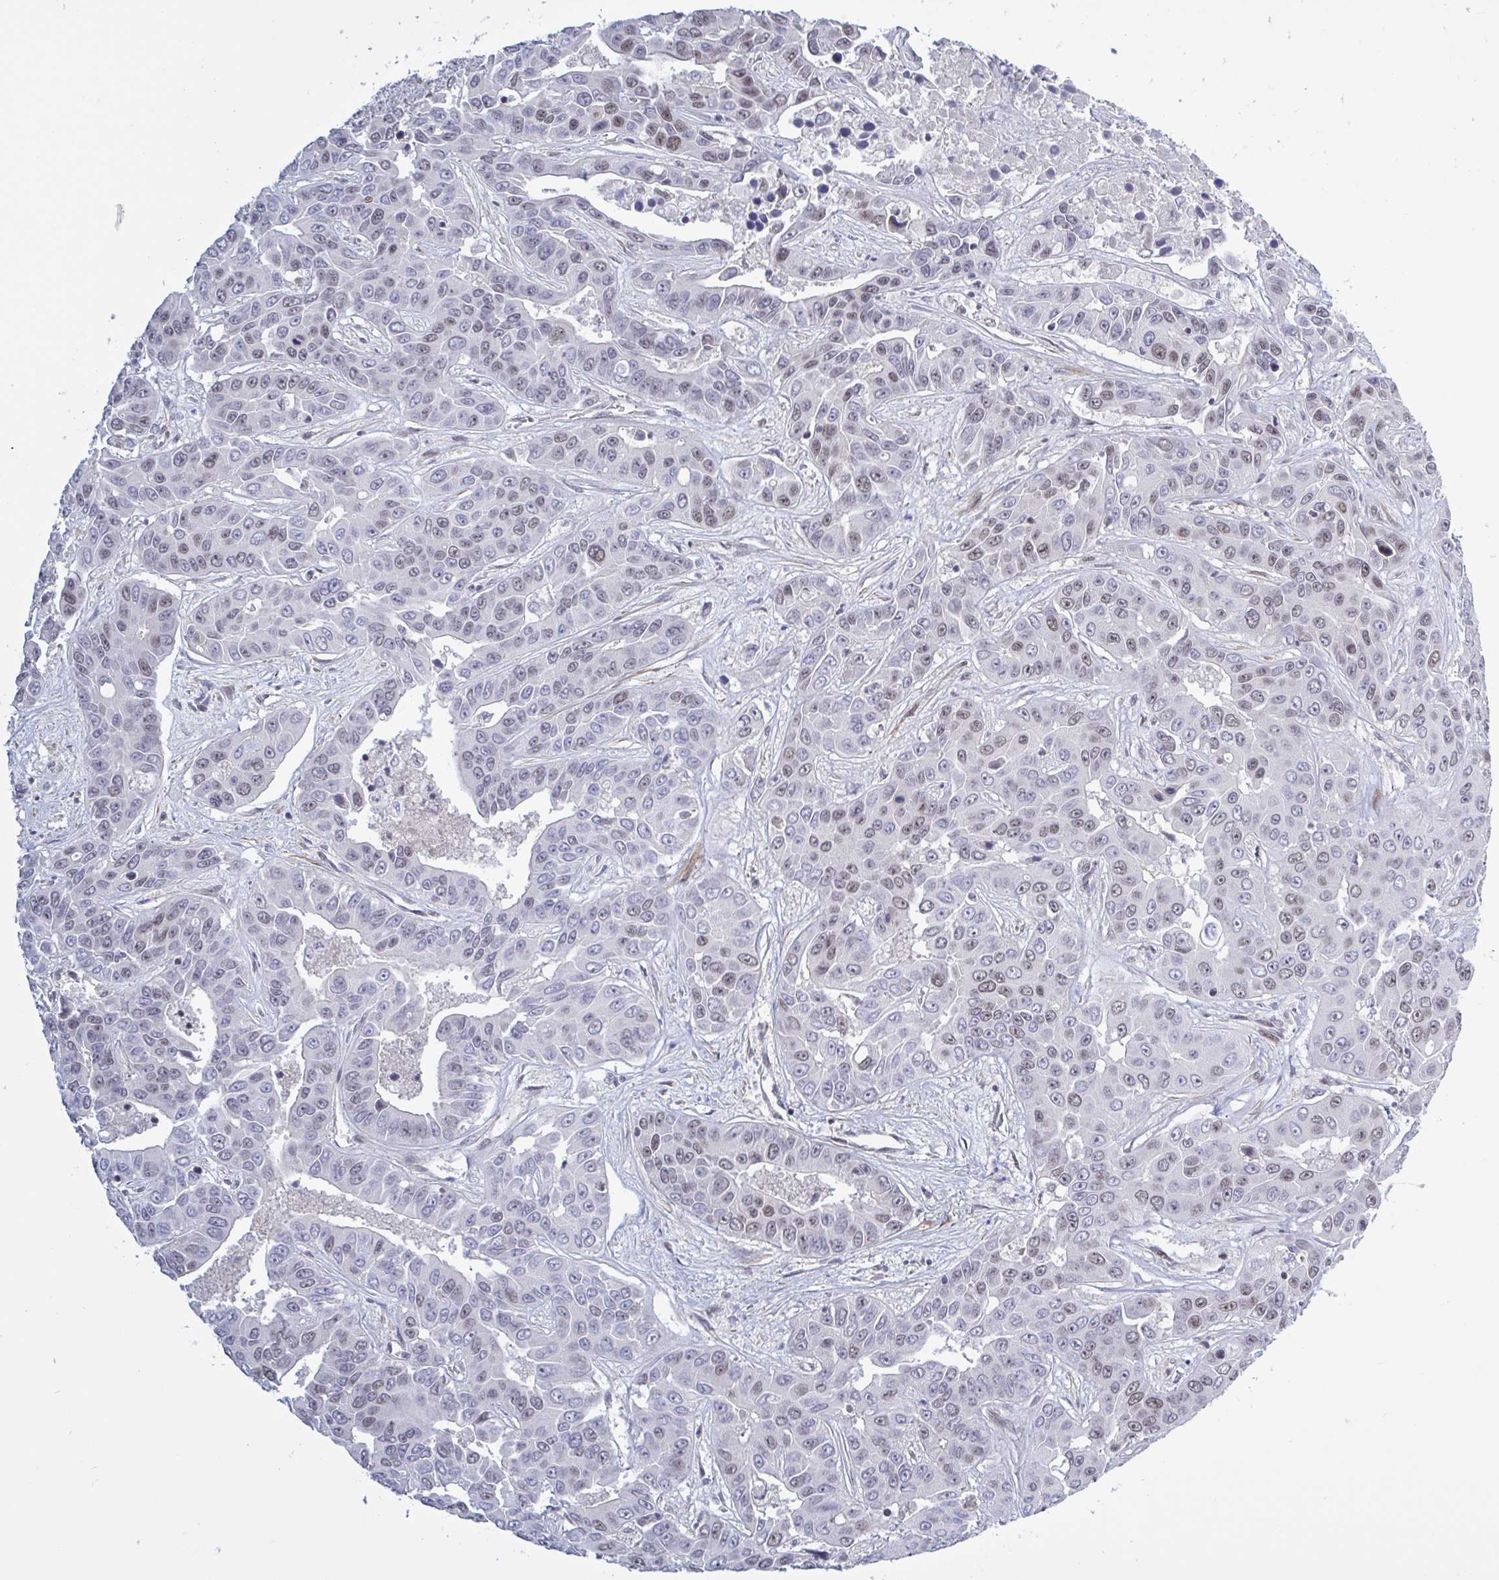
{"staining": {"intensity": "weak", "quantity": "25%-75%", "location": "nuclear"}, "tissue": "liver cancer", "cell_type": "Tumor cells", "image_type": "cancer", "snomed": [{"axis": "morphology", "description": "Cholangiocarcinoma"}, {"axis": "topography", "description": "Liver"}], "caption": "Liver cancer (cholangiocarcinoma) stained for a protein (brown) demonstrates weak nuclear positive staining in about 25%-75% of tumor cells.", "gene": "BCL7B", "patient": {"sex": "female", "age": 52}}